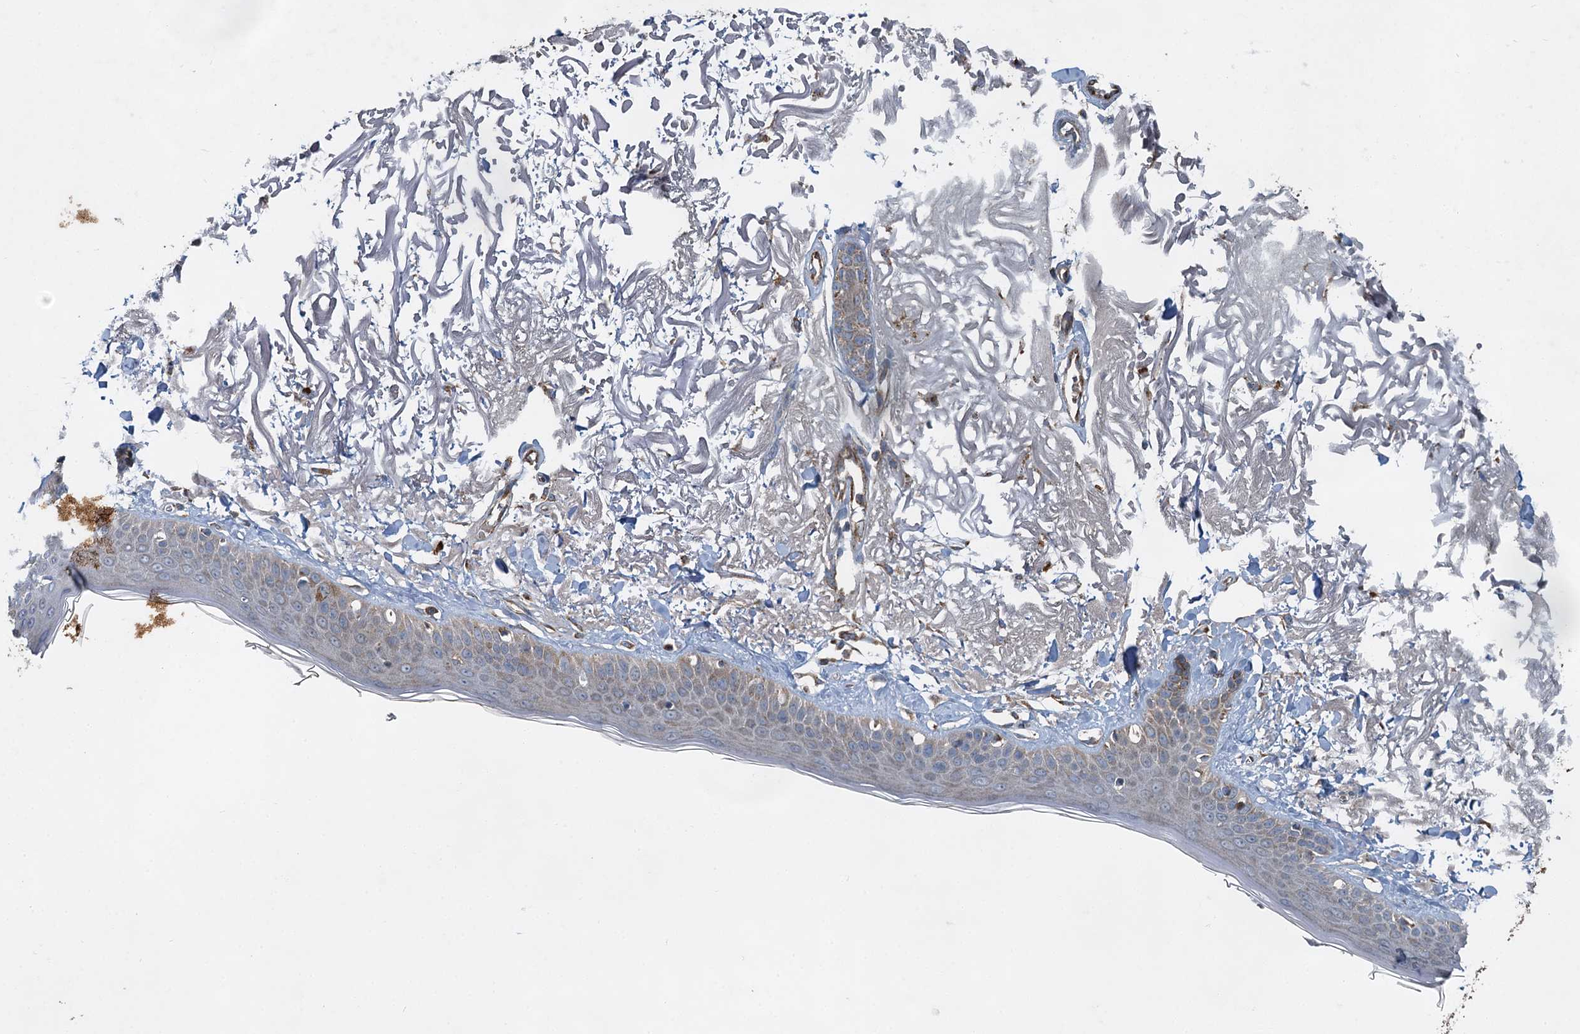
{"staining": {"intensity": "negative", "quantity": "none", "location": "none"}, "tissue": "skin", "cell_type": "Fibroblasts", "image_type": "normal", "snomed": [{"axis": "morphology", "description": "Normal tissue, NOS"}, {"axis": "topography", "description": "Skin"}, {"axis": "topography", "description": "Skeletal muscle"}], "caption": "An immunohistochemistry histopathology image of unremarkable skin is shown. There is no staining in fibroblasts of skin.", "gene": "HAUS2", "patient": {"sex": "male", "age": 83}}